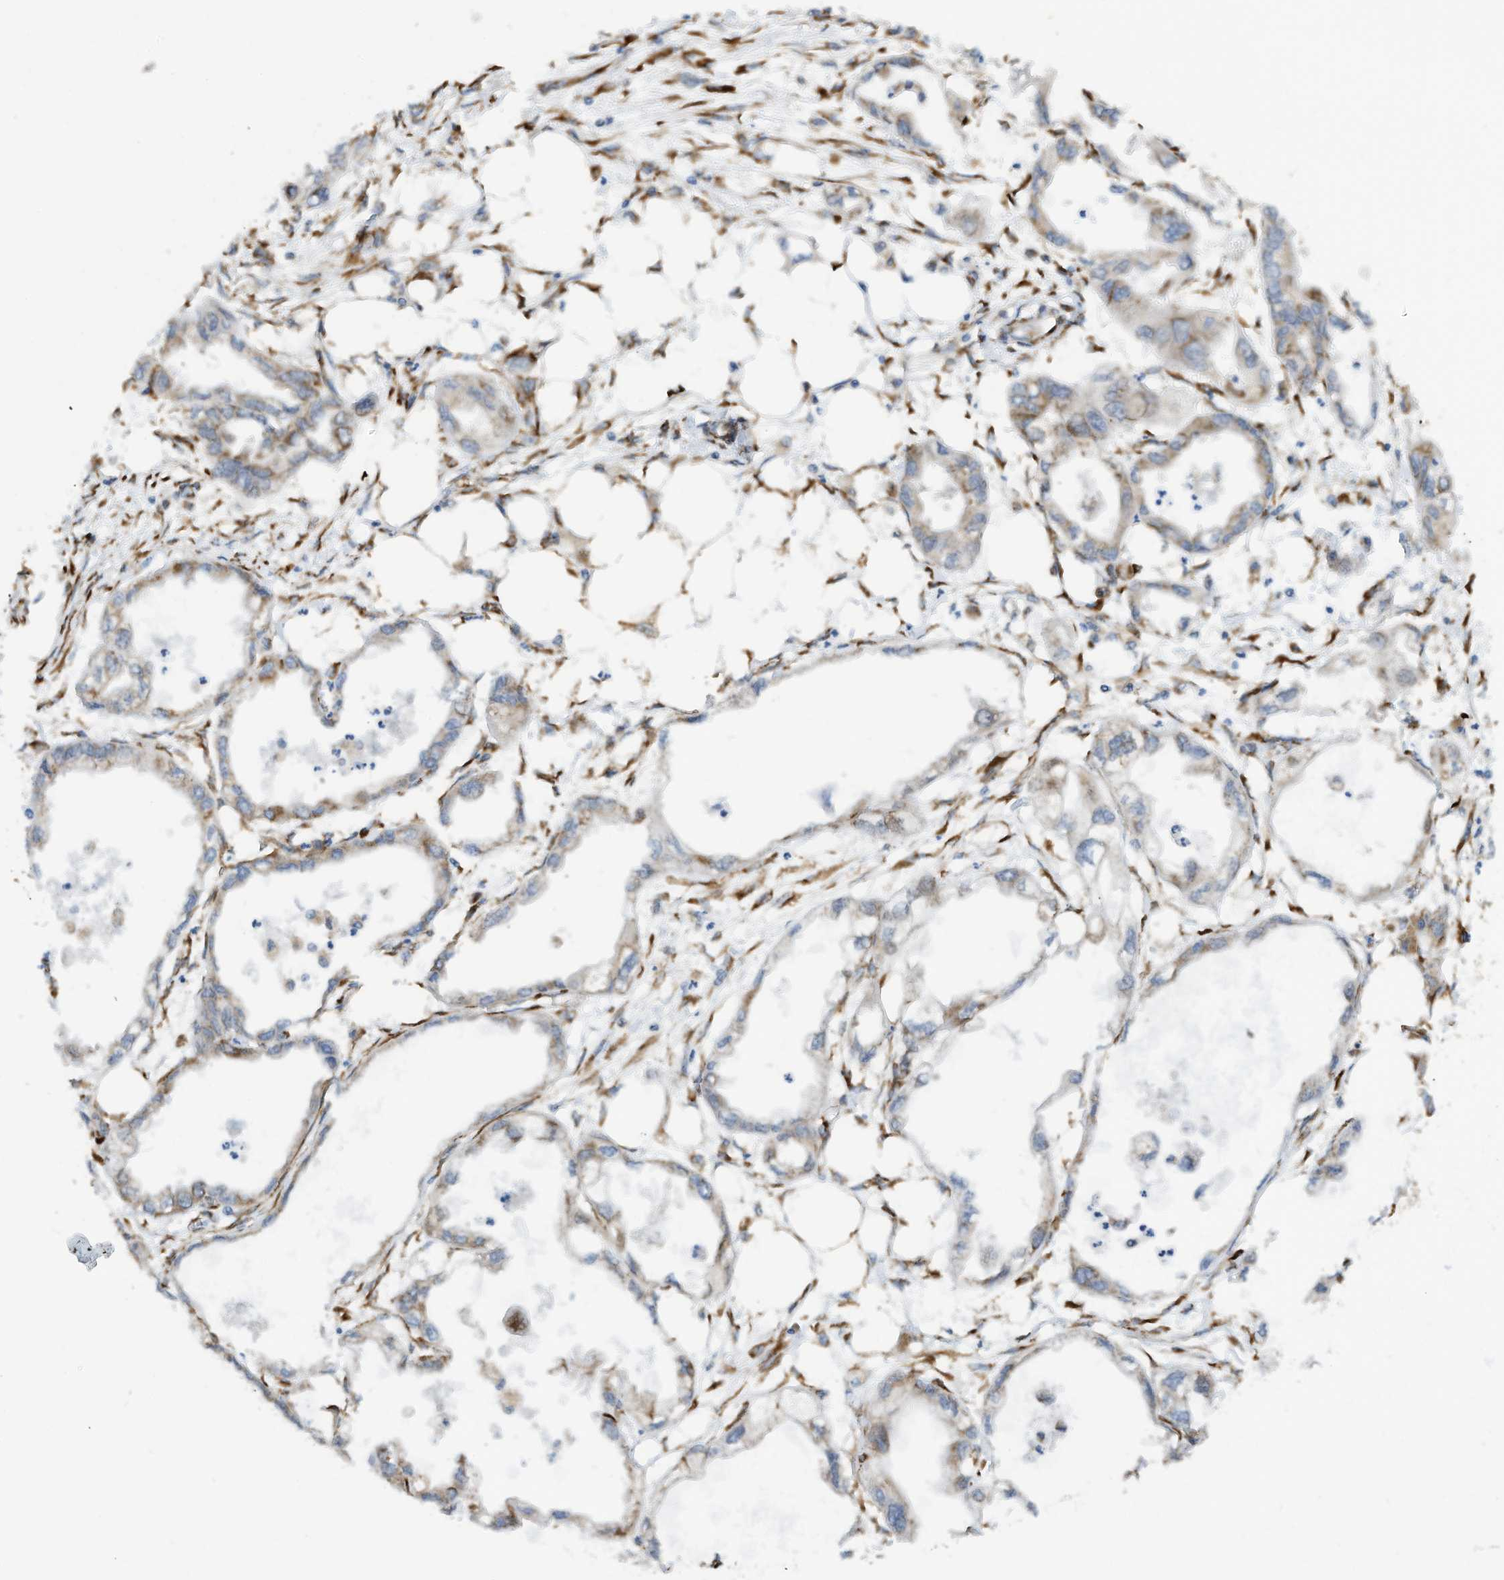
{"staining": {"intensity": "weak", "quantity": "<25%", "location": "cytoplasmic/membranous"}, "tissue": "endometrial cancer", "cell_type": "Tumor cells", "image_type": "cancer", "snomed": [{"axis": "morphology", "description": "Adenocarcinoma, NOS"}, {"axis": "morphology", "description": "Adenocarcinoma, metastatic, NOS"}, {"axis": "topography", "description": "Adipose tissue"}, {"axis": "topography", "description": "Endometrium"}], "caption": "IHC micrograph of human endometrial cancer stained for a protein (brown), which displays no staining in tumor cells.", "gene": "ZBTB45", "patient": {"sex": "female", "age": 67}}